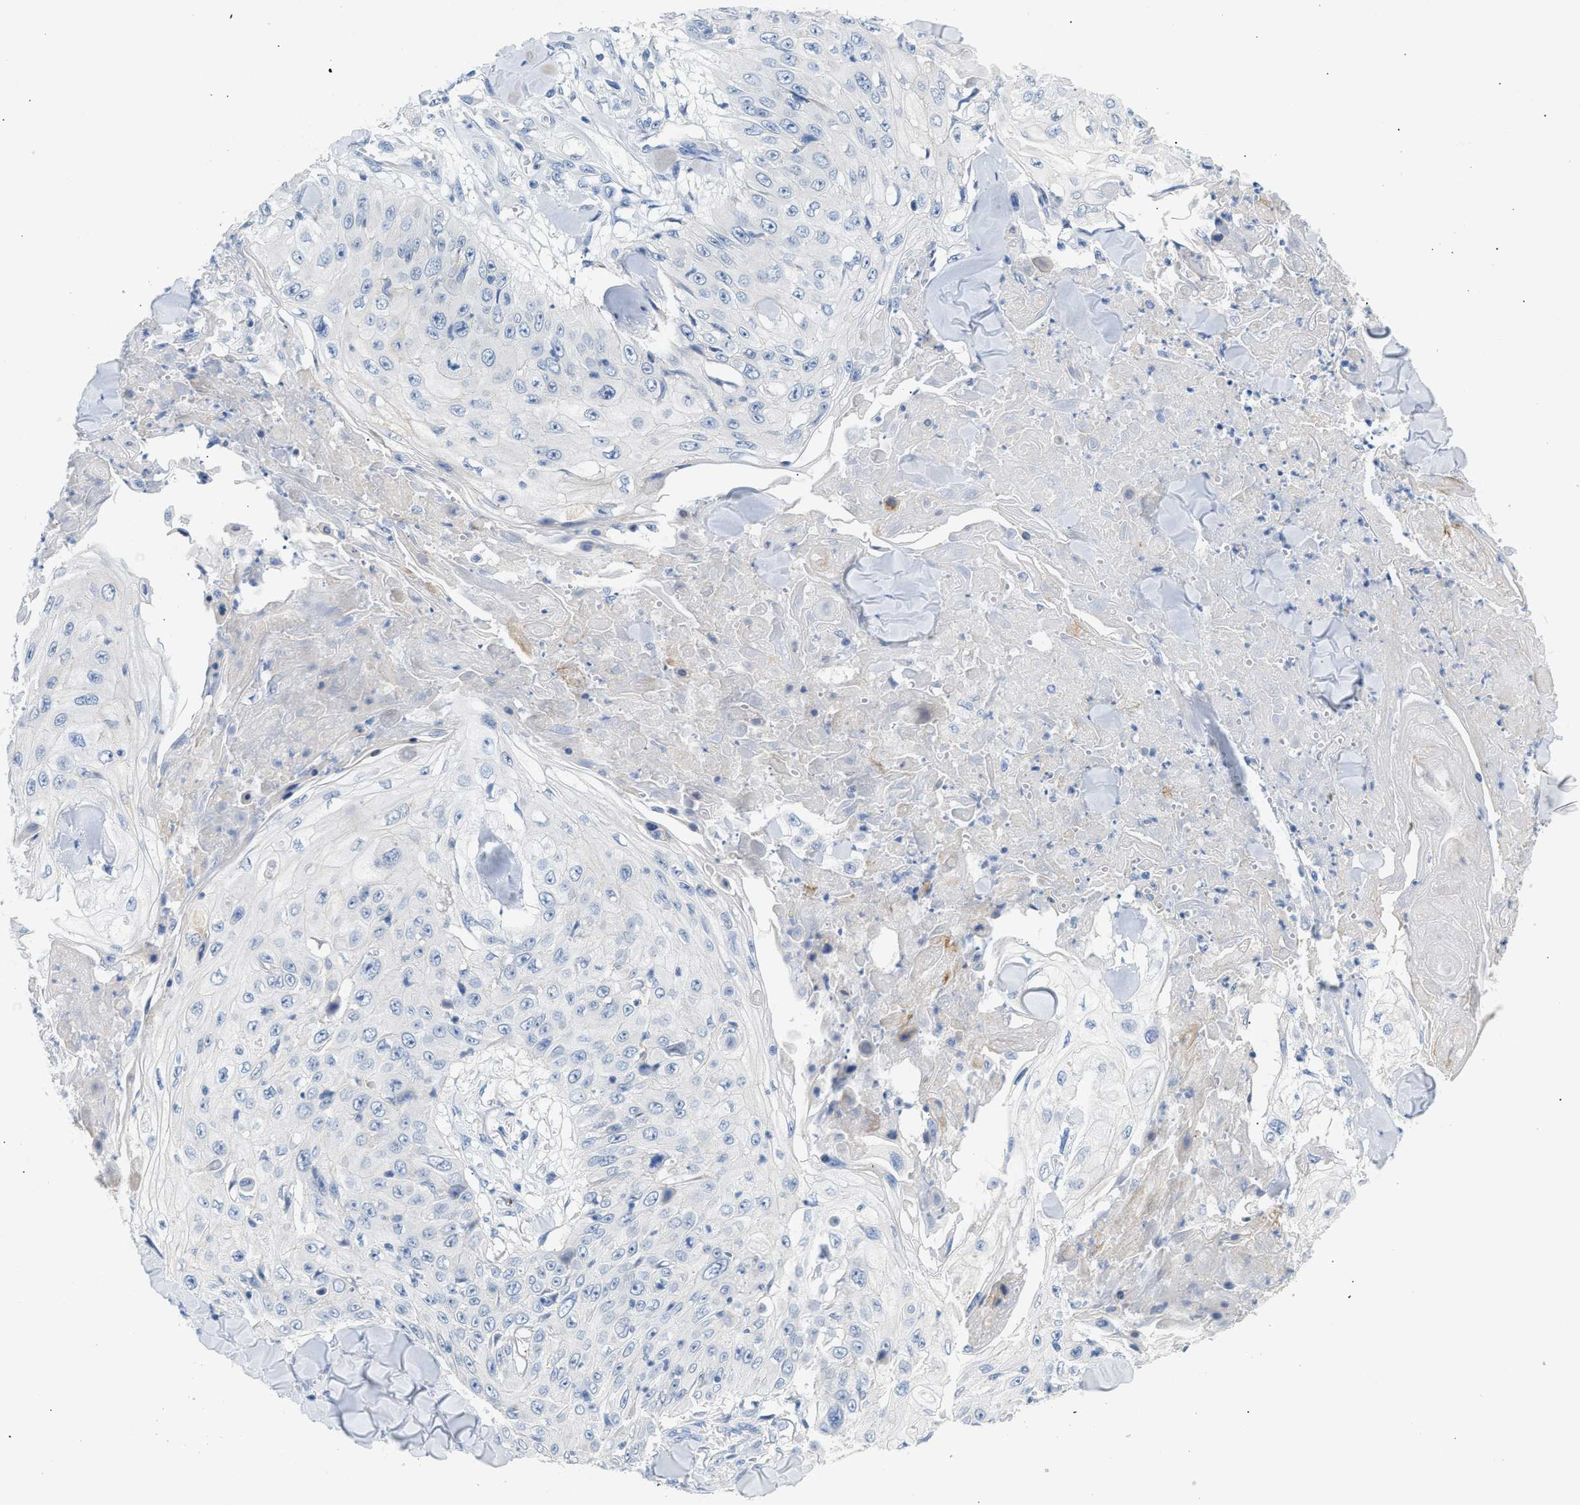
{"staining": {"intensity": "negative", "quantity": "none", "location": "none"}, "tissue": "skin cancer", "cell_type": "Tumor cells", "image_type": "cancer", "snomed": [{"axis": "morphology", "description": "Squamous cell carcinoma, NOS"}, {"axis": "topography", "description": "Skin"}], "caption": "DAB (3,3'-diaminobenzidine) immunohistochemical staining of skin cancer (squamous cell carcinoma) reveals no significant expression in tumor cells. (Immunohistochemistry (ihc), brightfield microscopy, high magnification).", "gene": "ERBB2", "patient": {"sex": "male", "age": 86}}